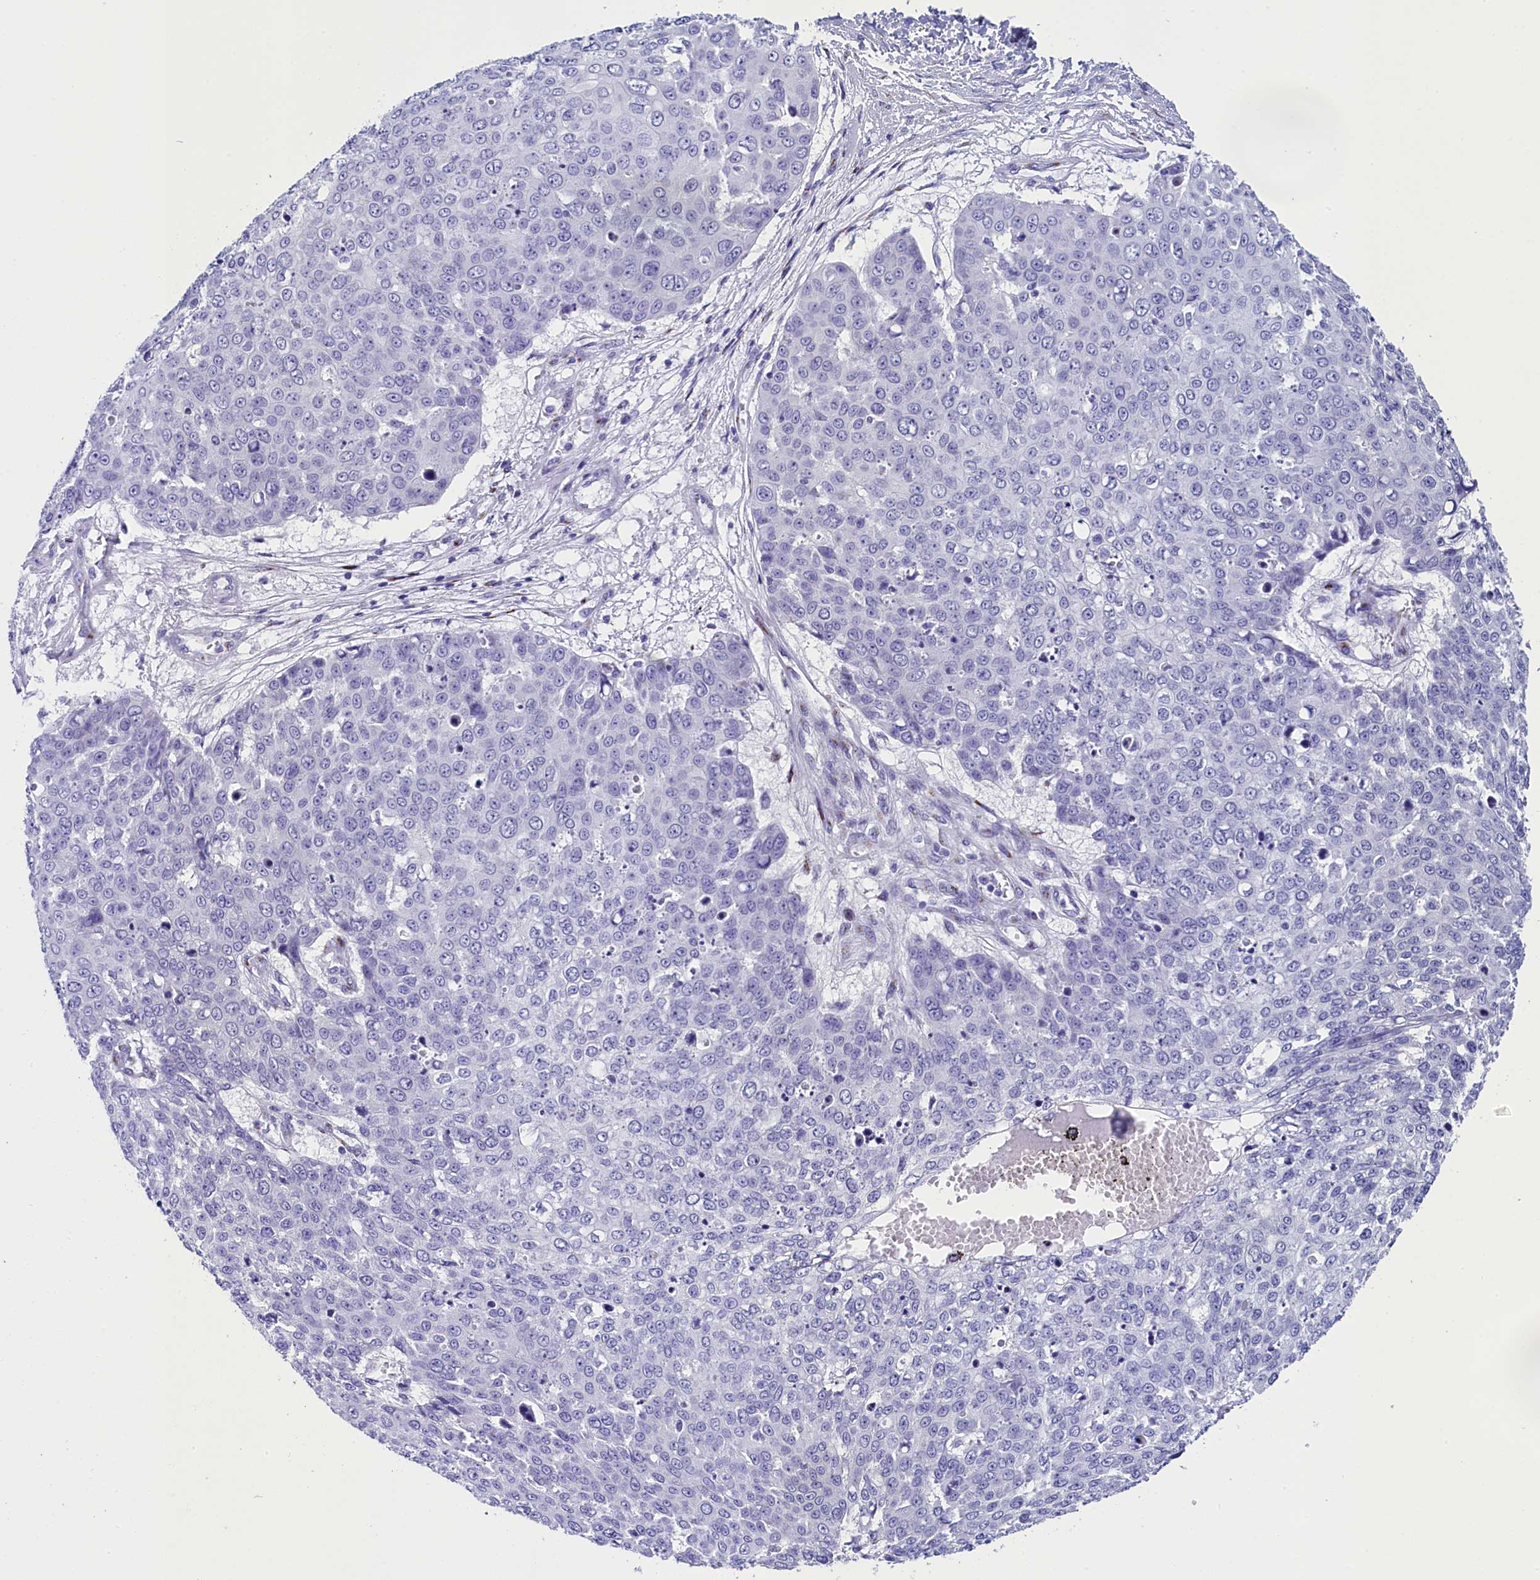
{"staining": {"intensity": "negative", "quantity": "none", "location": "none"}, "tissue": "skin cancer", "cell_type": "Tumor cells", "image_type": "cancer", "snomed": [{"axis": "morphology", "description": "Squamous cell carcinoma, NOS"}, {"axis": "topography", "description": "Skin"}], "caption": "An immunohistochemistry (IHC) micrograph of skin squamous cell carcinoma is shown. There is no staining in tumor cells of skin squamous cell carcinoma.", "gene": "AP3B2", "patient": {"sex": "male", "age": 71}}